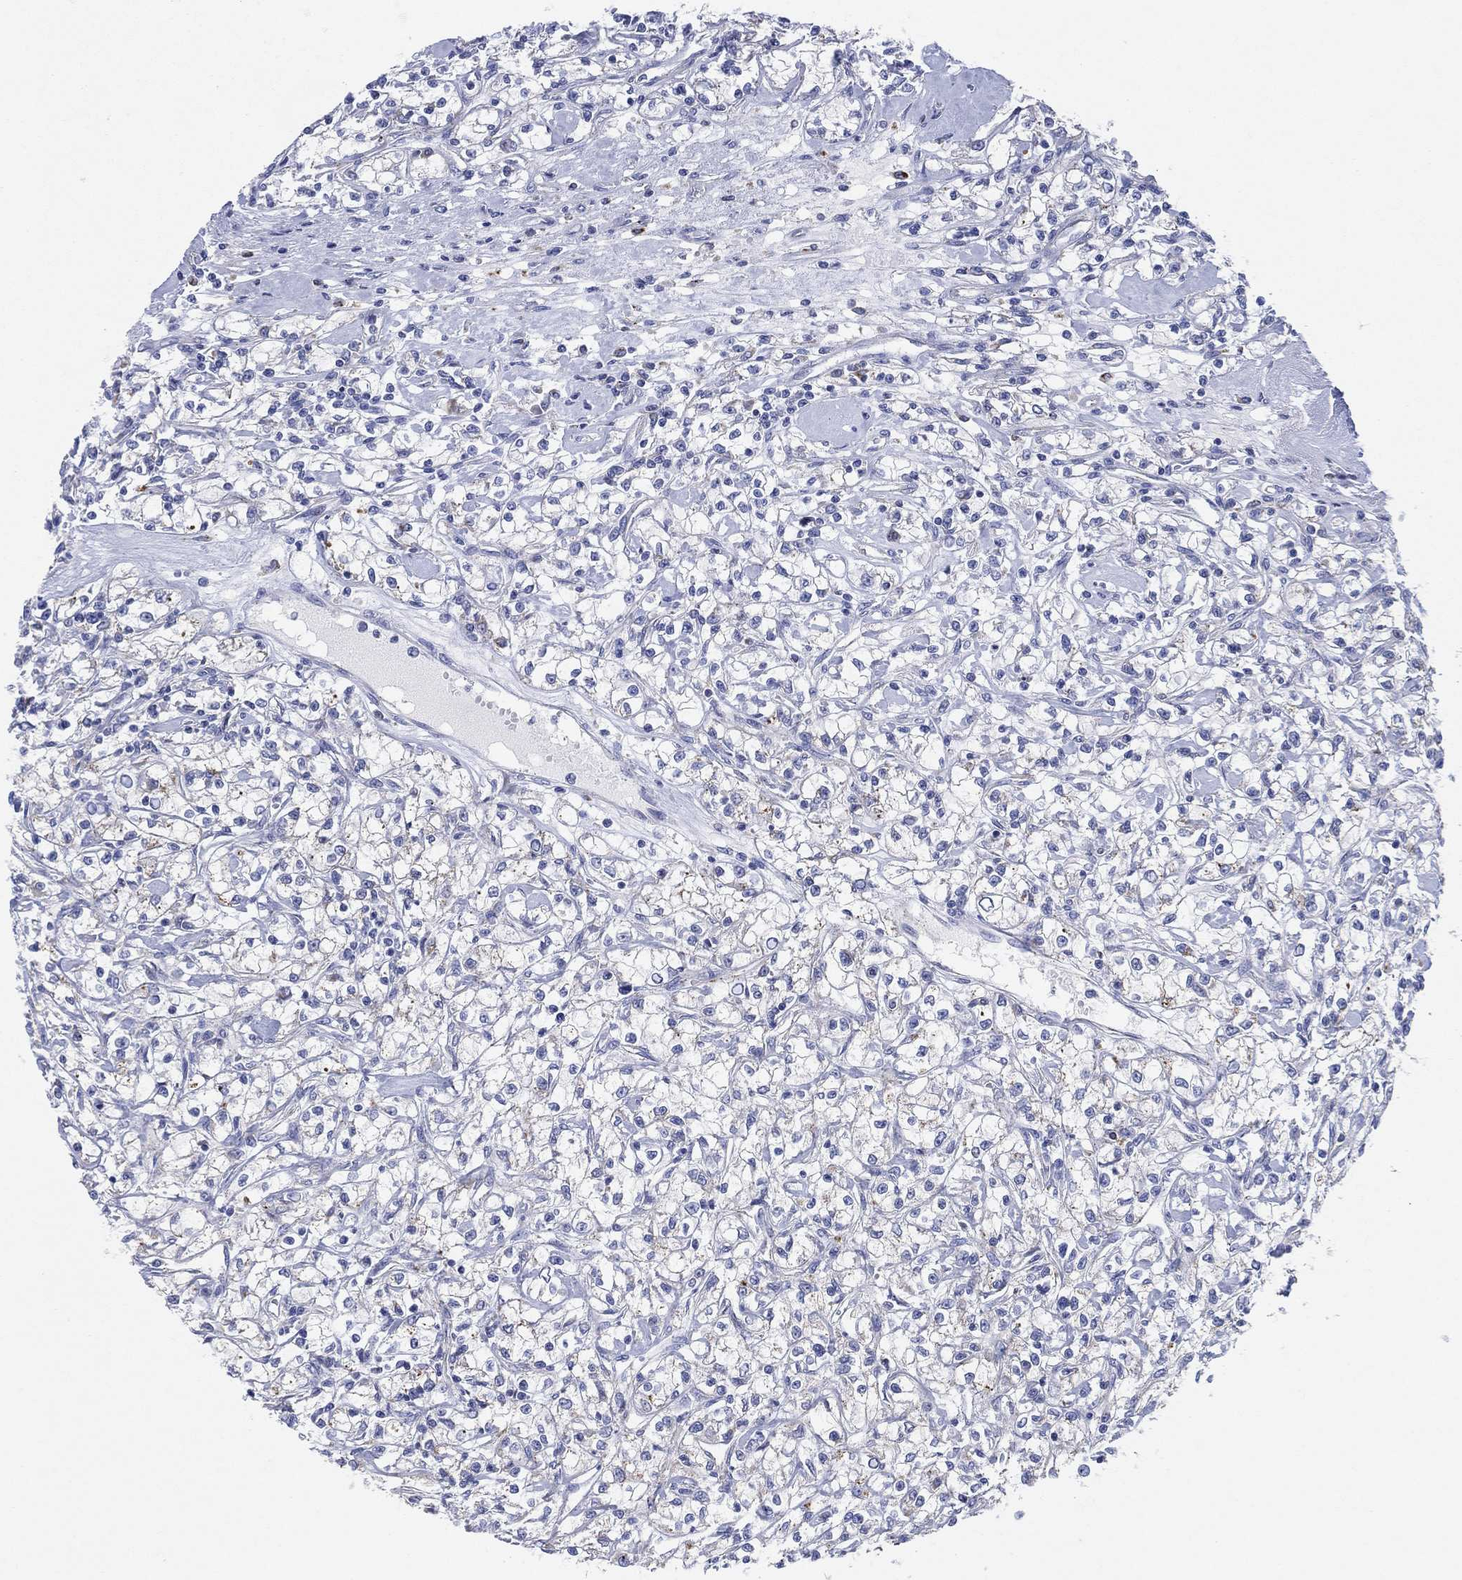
{"staining": {"intensity": "negative", "quantity": "none", "location": "none"}, "tissue": "renal cancer", "cell_type": "Tumor cells", "image_type": "cancer", "snomed": [{"axis": "morphology", "description": "Adenocarcinoma, NOS"}, {"axis": "topography", "description": "Kidney"}], "caption": "Protein analysis of renal cancer (adenocarcinoma) exhibits no significant expression in tumor cells.", "gene": "GALNS", "patient": {"sex": "female", "age": 59}}